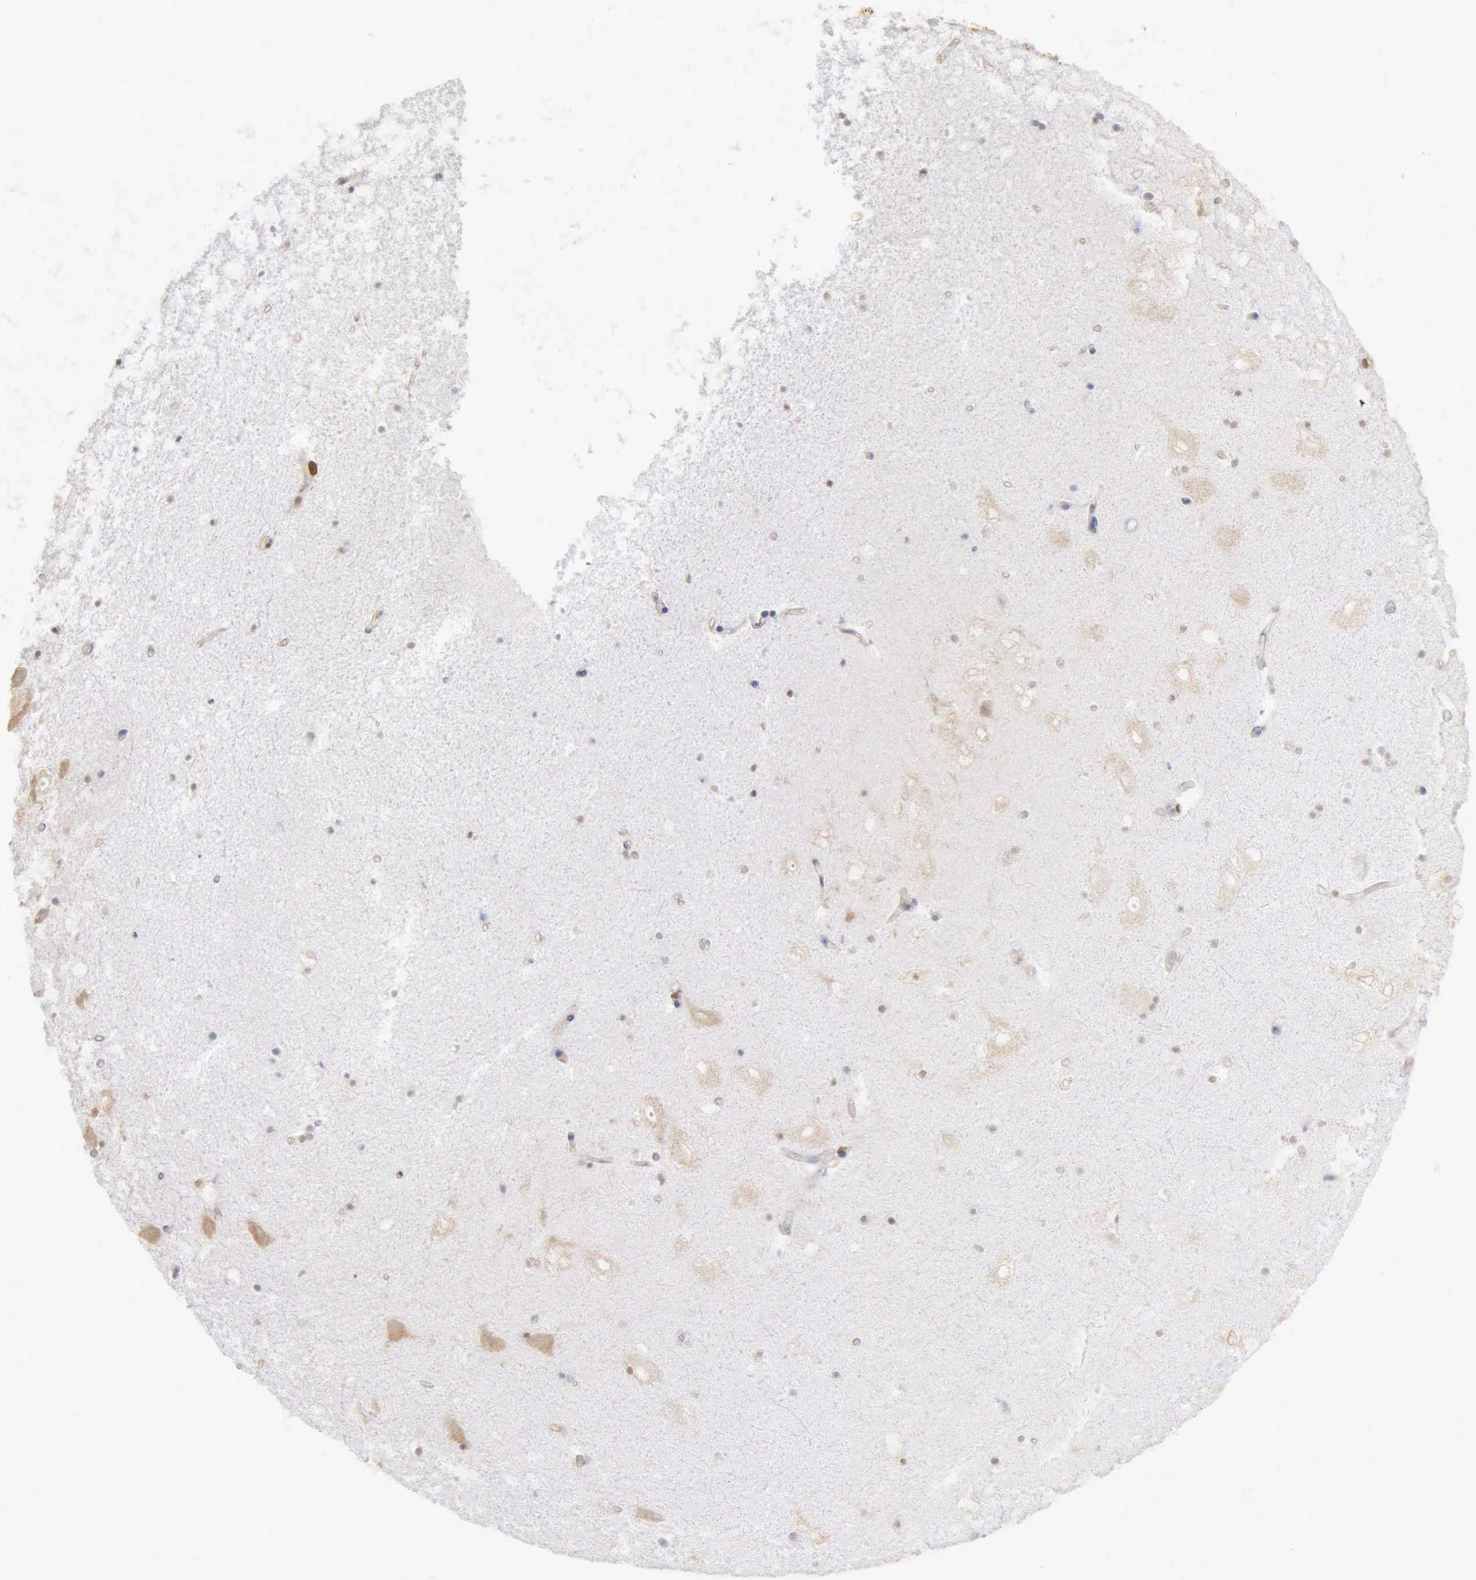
{"staining": {"intensity": "weak", "quantity": "<25%", "location": "cytoplasmic/membranous"}, "tissue": "hippocampus", "cell_type": "Glial cells", "image_type": "normal", "snomed": [{"axis": "morphology", "description": "Normal tissue, NOS"}, {"axis": "topography", "description": "Hippocampus"}], "caption": "High magnification brightfield microscopy of unremarkable hippocampus stained with DAB (brown) and counterstained with hematoxylin (blue): glial cells show no significant staining.", "gene": "CNN1", "patient": {"sex": "male", "age": 45}}